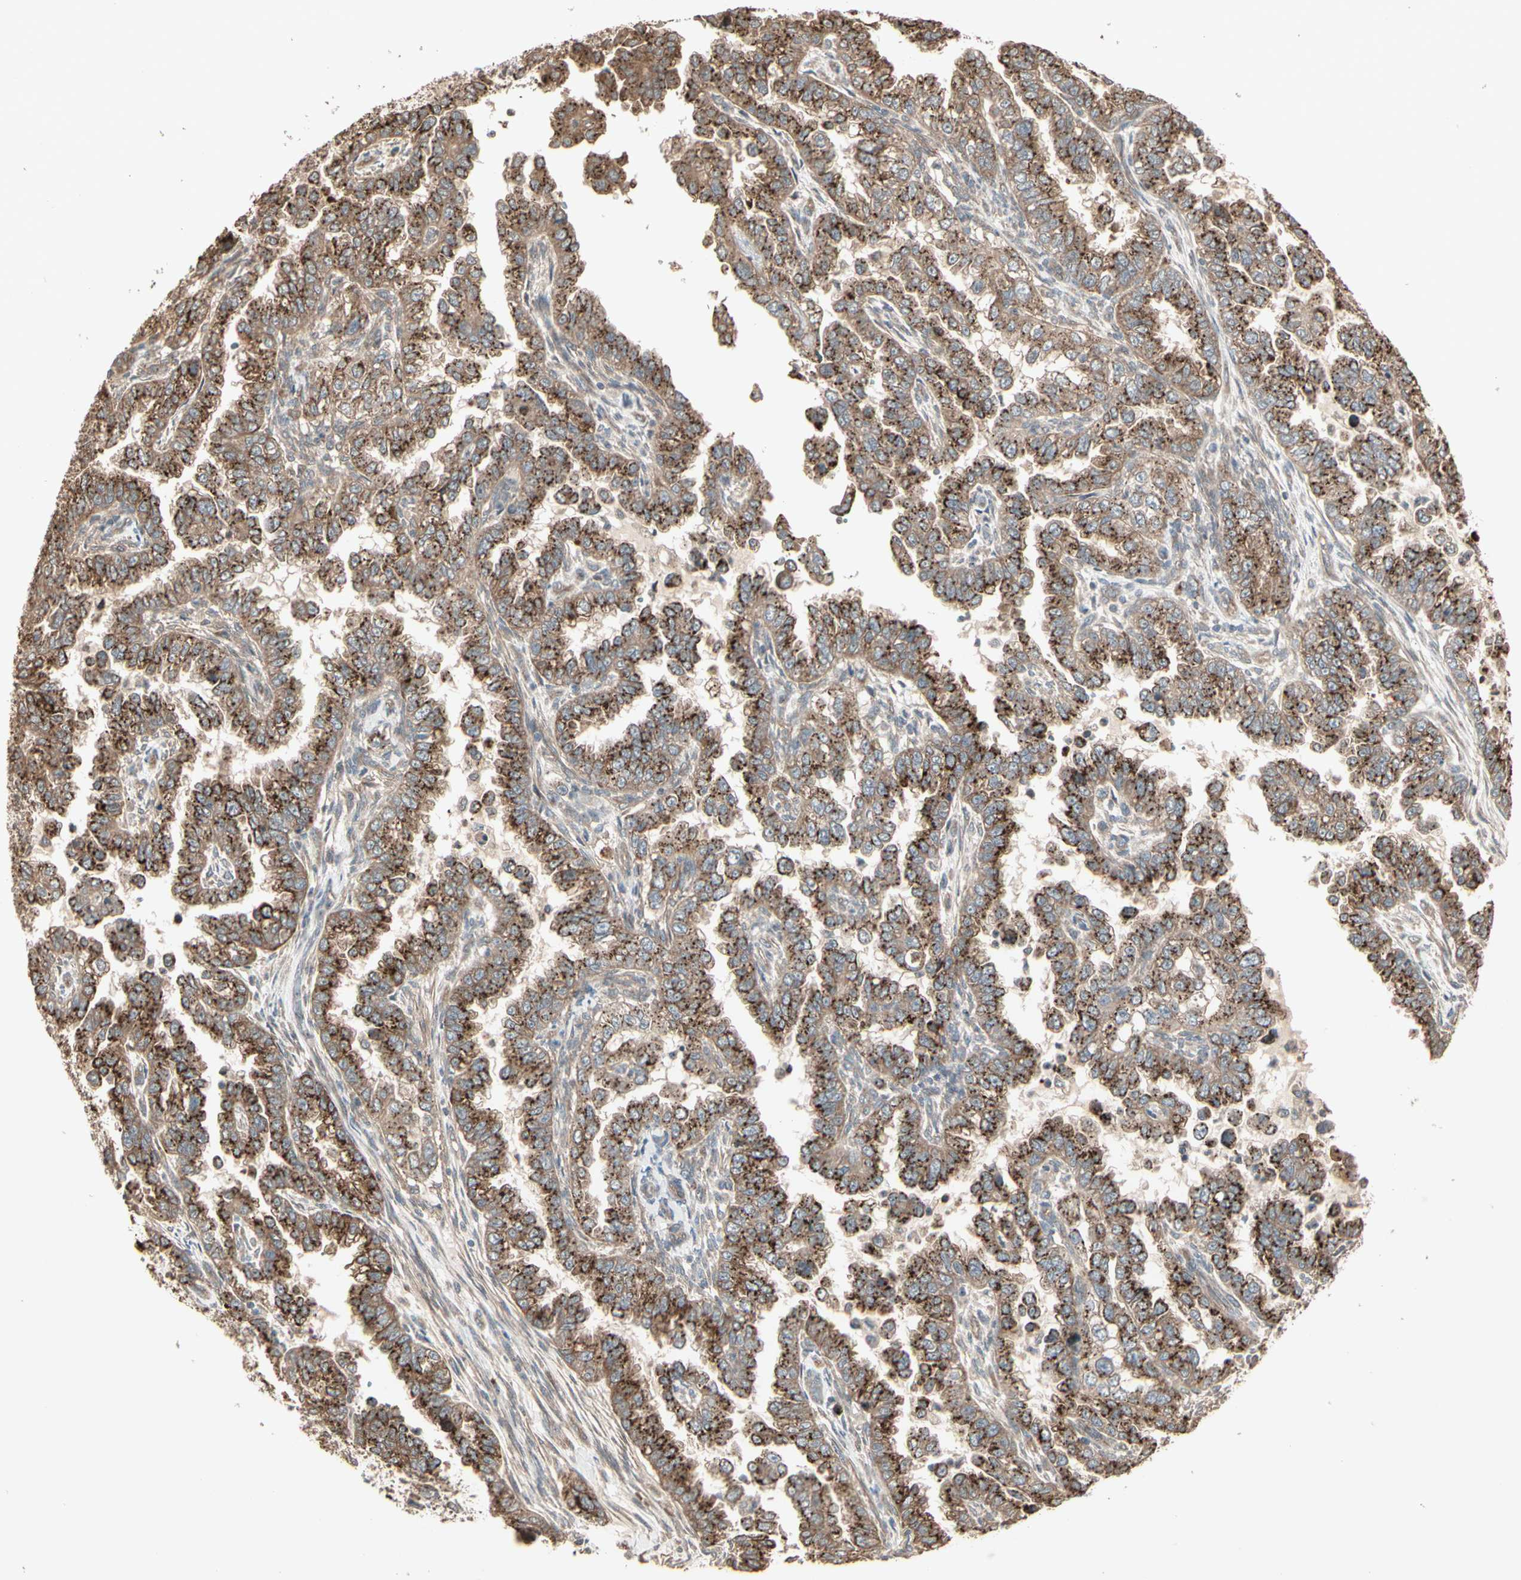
{"staining": {"intensity": "strong", "quantity": ">75%", "location": "cytoplasmic/membranous"}, "tissue": "endometrial cancer", "cell_type": "Tumor cells", "image_type": "cancer", "snomed": [{"axis": "morphology", "description": "Adenocarcinoma, NOS"}, {"axis": "topography", "description": "Endometrium"}], "caption": "Endometrial cancer stained with DAB IHC demonstrates high levels of strong cytoplasmic/membranous expression in approximately >75% of tumor cells.", "gene": "GALNT3", "patient": {"sex": "female", "age": 85}}